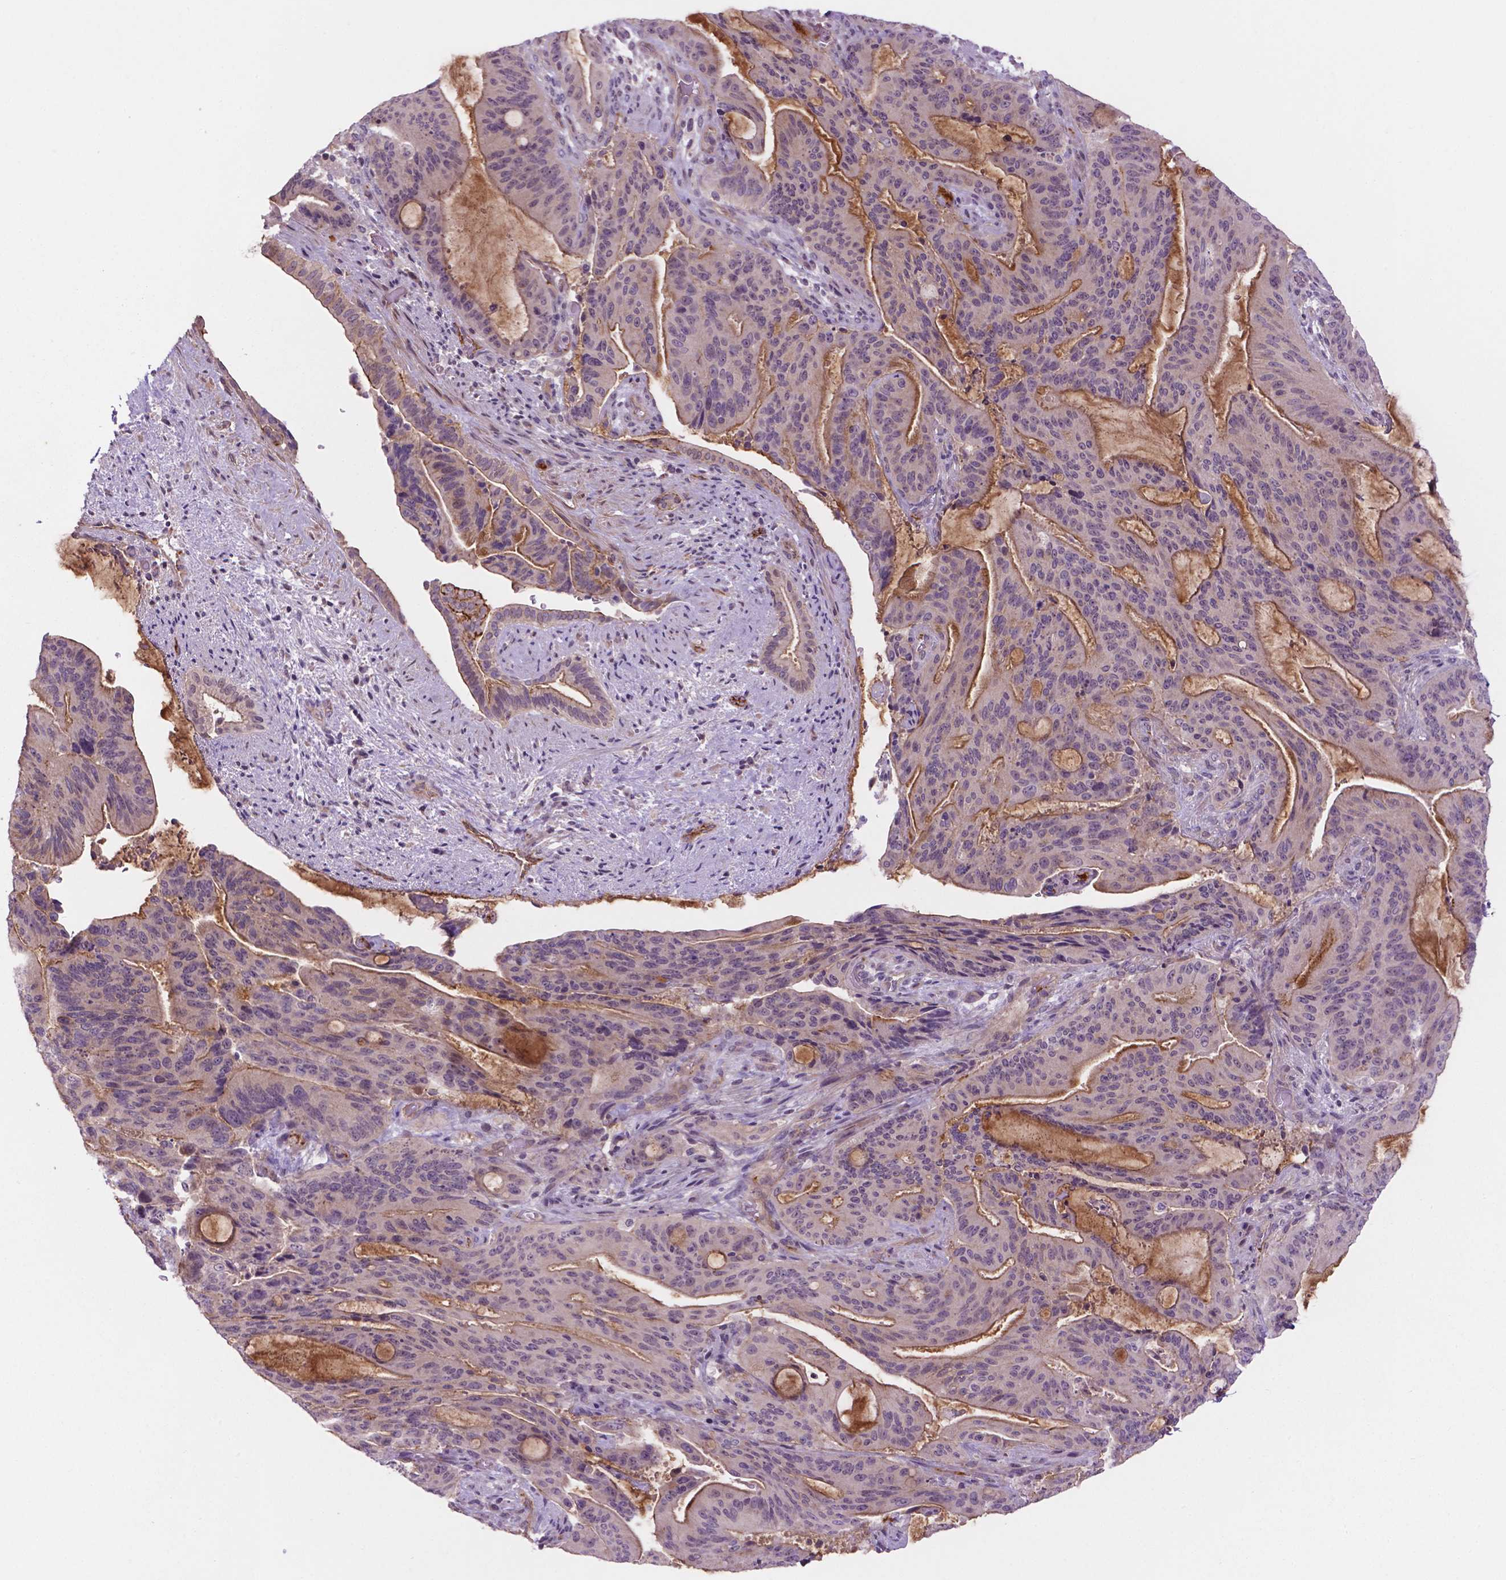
{"staining": {"intensity": "moderate", "quantity": "25%-75%", "location": "cytoplasmic/membranous"}, "tissue": "liver cancer", "cell_type": "Tumor cells", "image_type": "cancer", "snomed": [{"axis": "morphology", "description": "Cholangiocarcinoma"}, {"axis": "topography", "description": "Liver"}], "caption": "IHC micrograph of human liver cholangiocarcinoma stained for a protein (brown), which displays medium levels of moderate cytoplasmic/membranous positivity in about 25%-75% of tumor cells.", "gene": "ARL5C", "patient": {"sex": "female", "age": 73}}